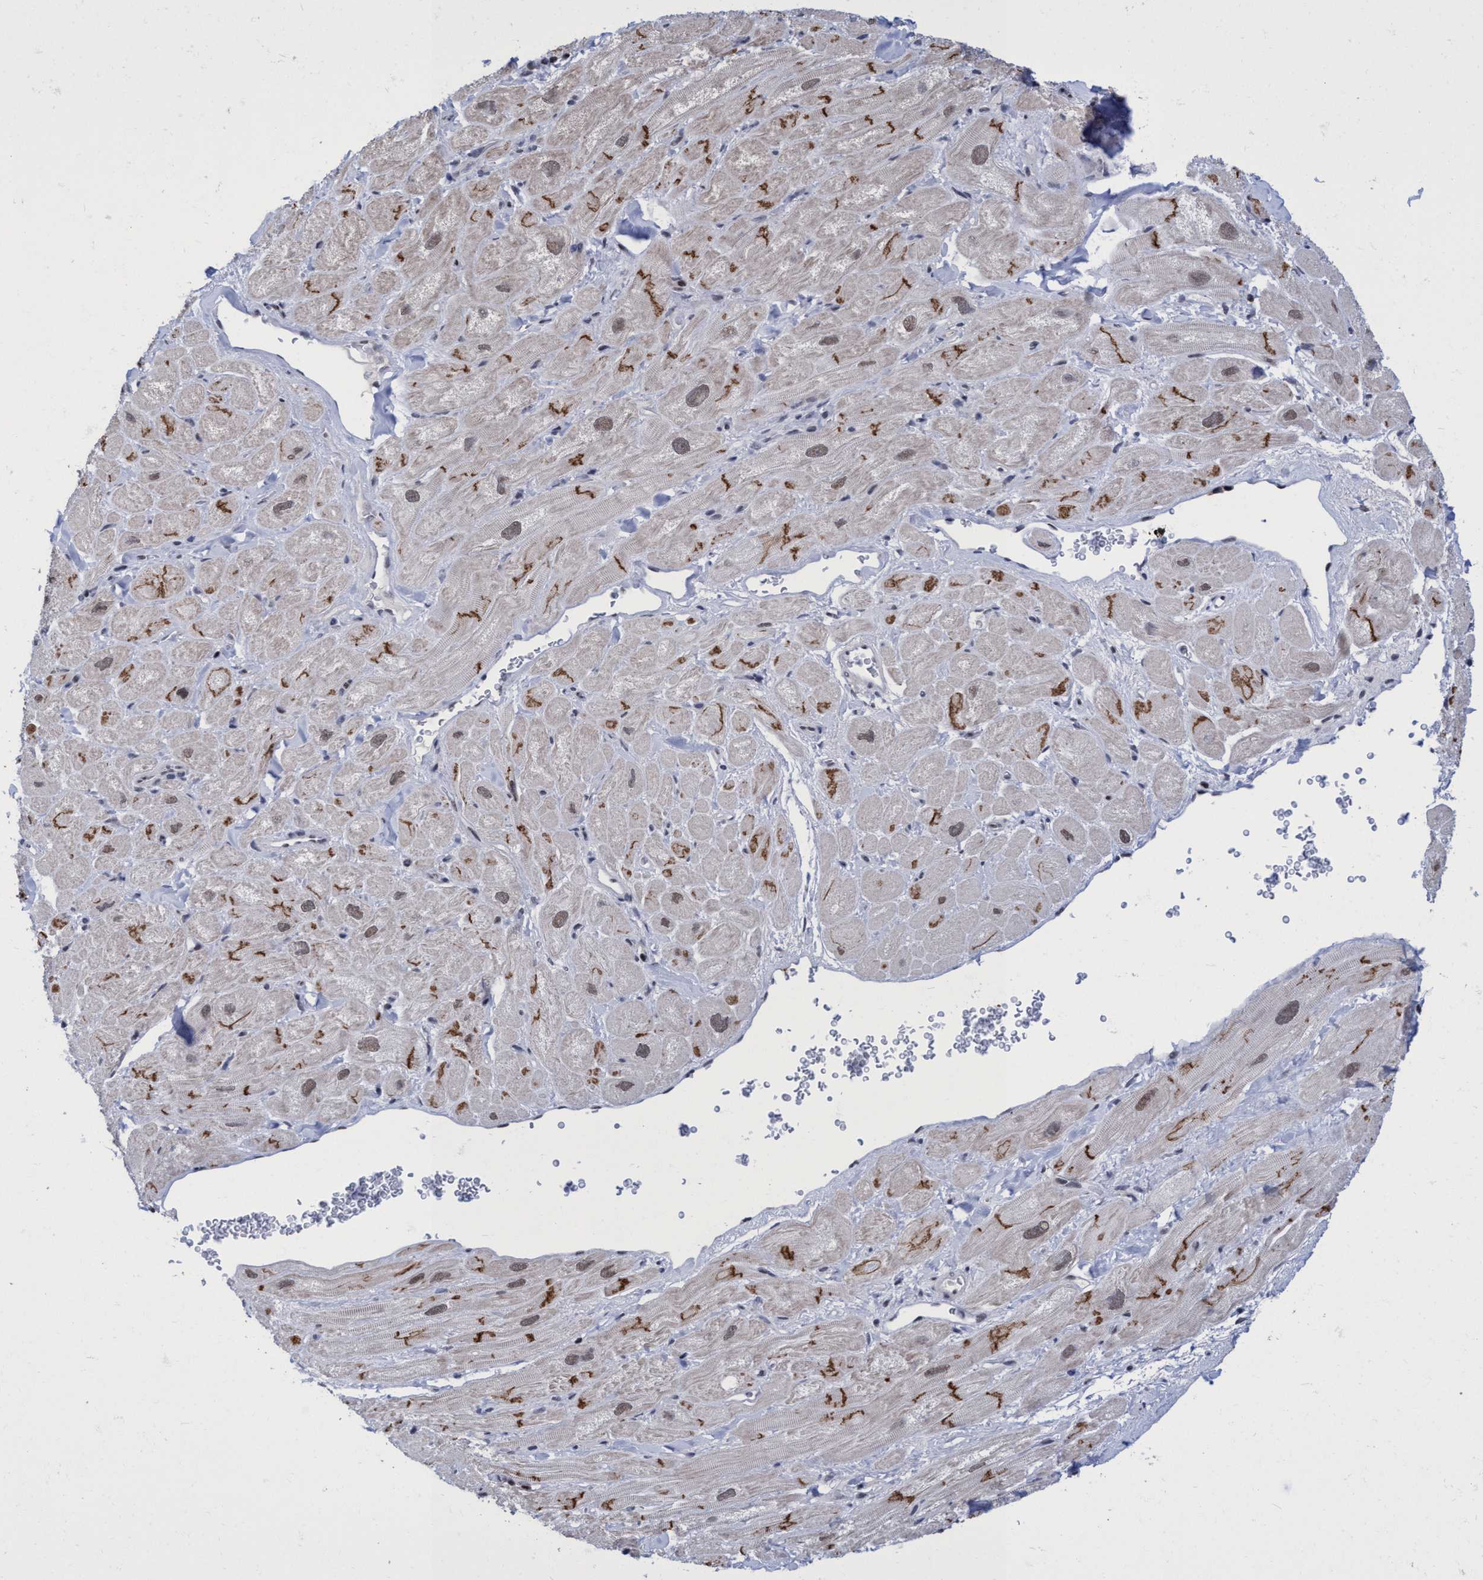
{"staining": {"intensity": "moderate", "quantity": "25%-75%", "location": "cytoplasmic/membranous,nuclear"}, "tissue": "heart muscle", "cell_type": "Cardiomyocytes", "image_type": "normal", "snomed": [{"axis": "morphology", "description": "Normal tissue, NOS"}, {"axis": "topography", "description": "Heart"}], "caption": "DAB (3,3'-diaminobenzidine) immunohistochemical staining of normal human heart muscle demonstrates moderate cytoplasmic/membranous,nuclear protein positivity in about 25%-75% of cardiomyocytes.", "gene": "C9orf78", "patient": {"sex": "male", "age": 49}}